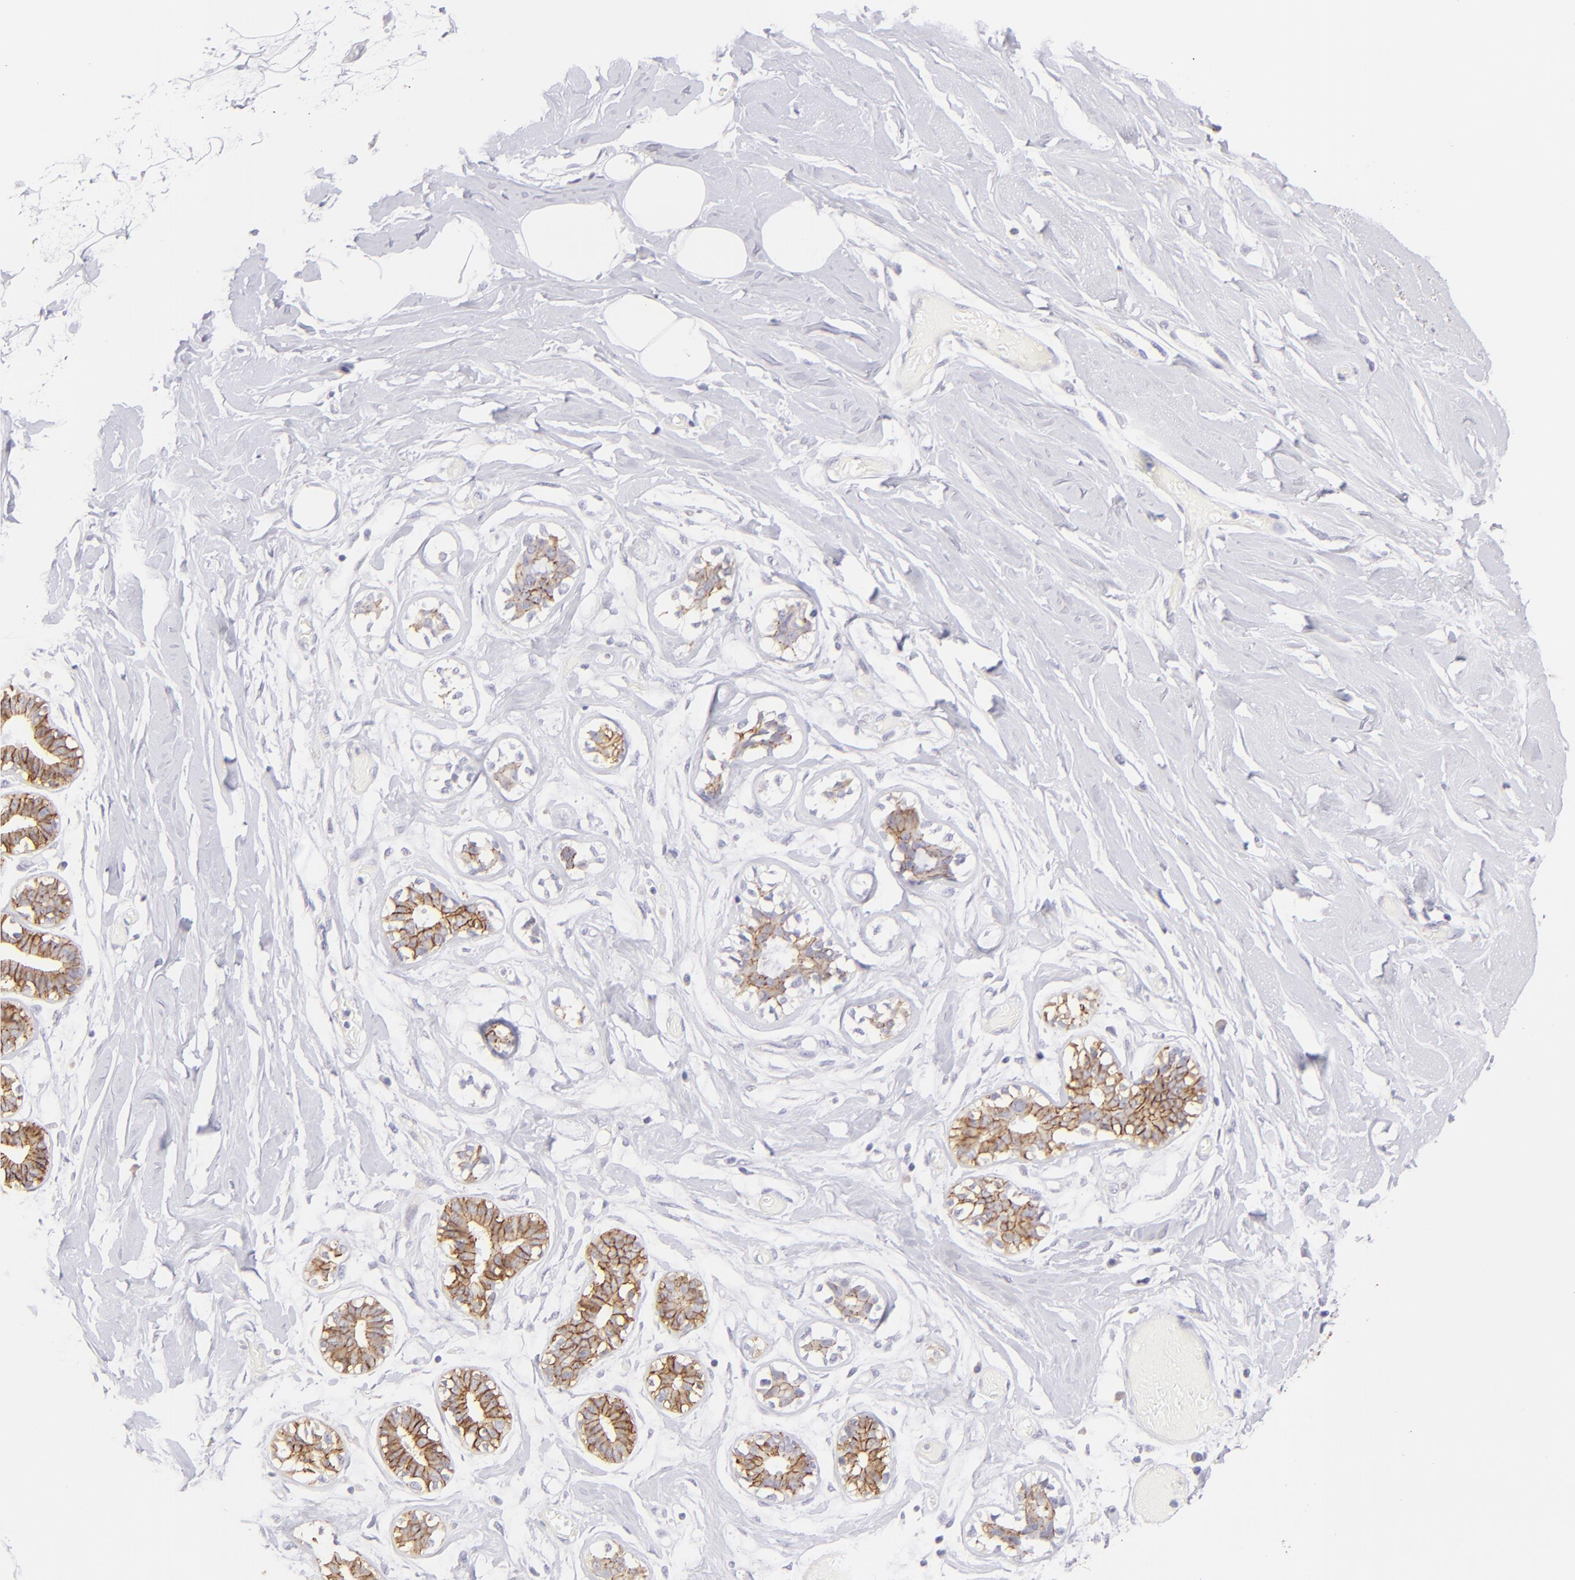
{"staining": {"intensity": "negative", "quantity": "none", "location": "none"}, "tissue": "breast", "cell_type": "Adipocytes", "image_type": "normal", "snomed": [{"axis": "morphology", "description": "Normal tissue, NOS"}, {"axis": "morphology", "description": "Fibrosis, NOS"}, {"axis": "topography", "description": "Breast"}], "caption": "Protein analysis of normal breast shows no significant positivity in adipocytes.", "gene": "CLDN4", "patient": {"sex": "female", "age": 39}}